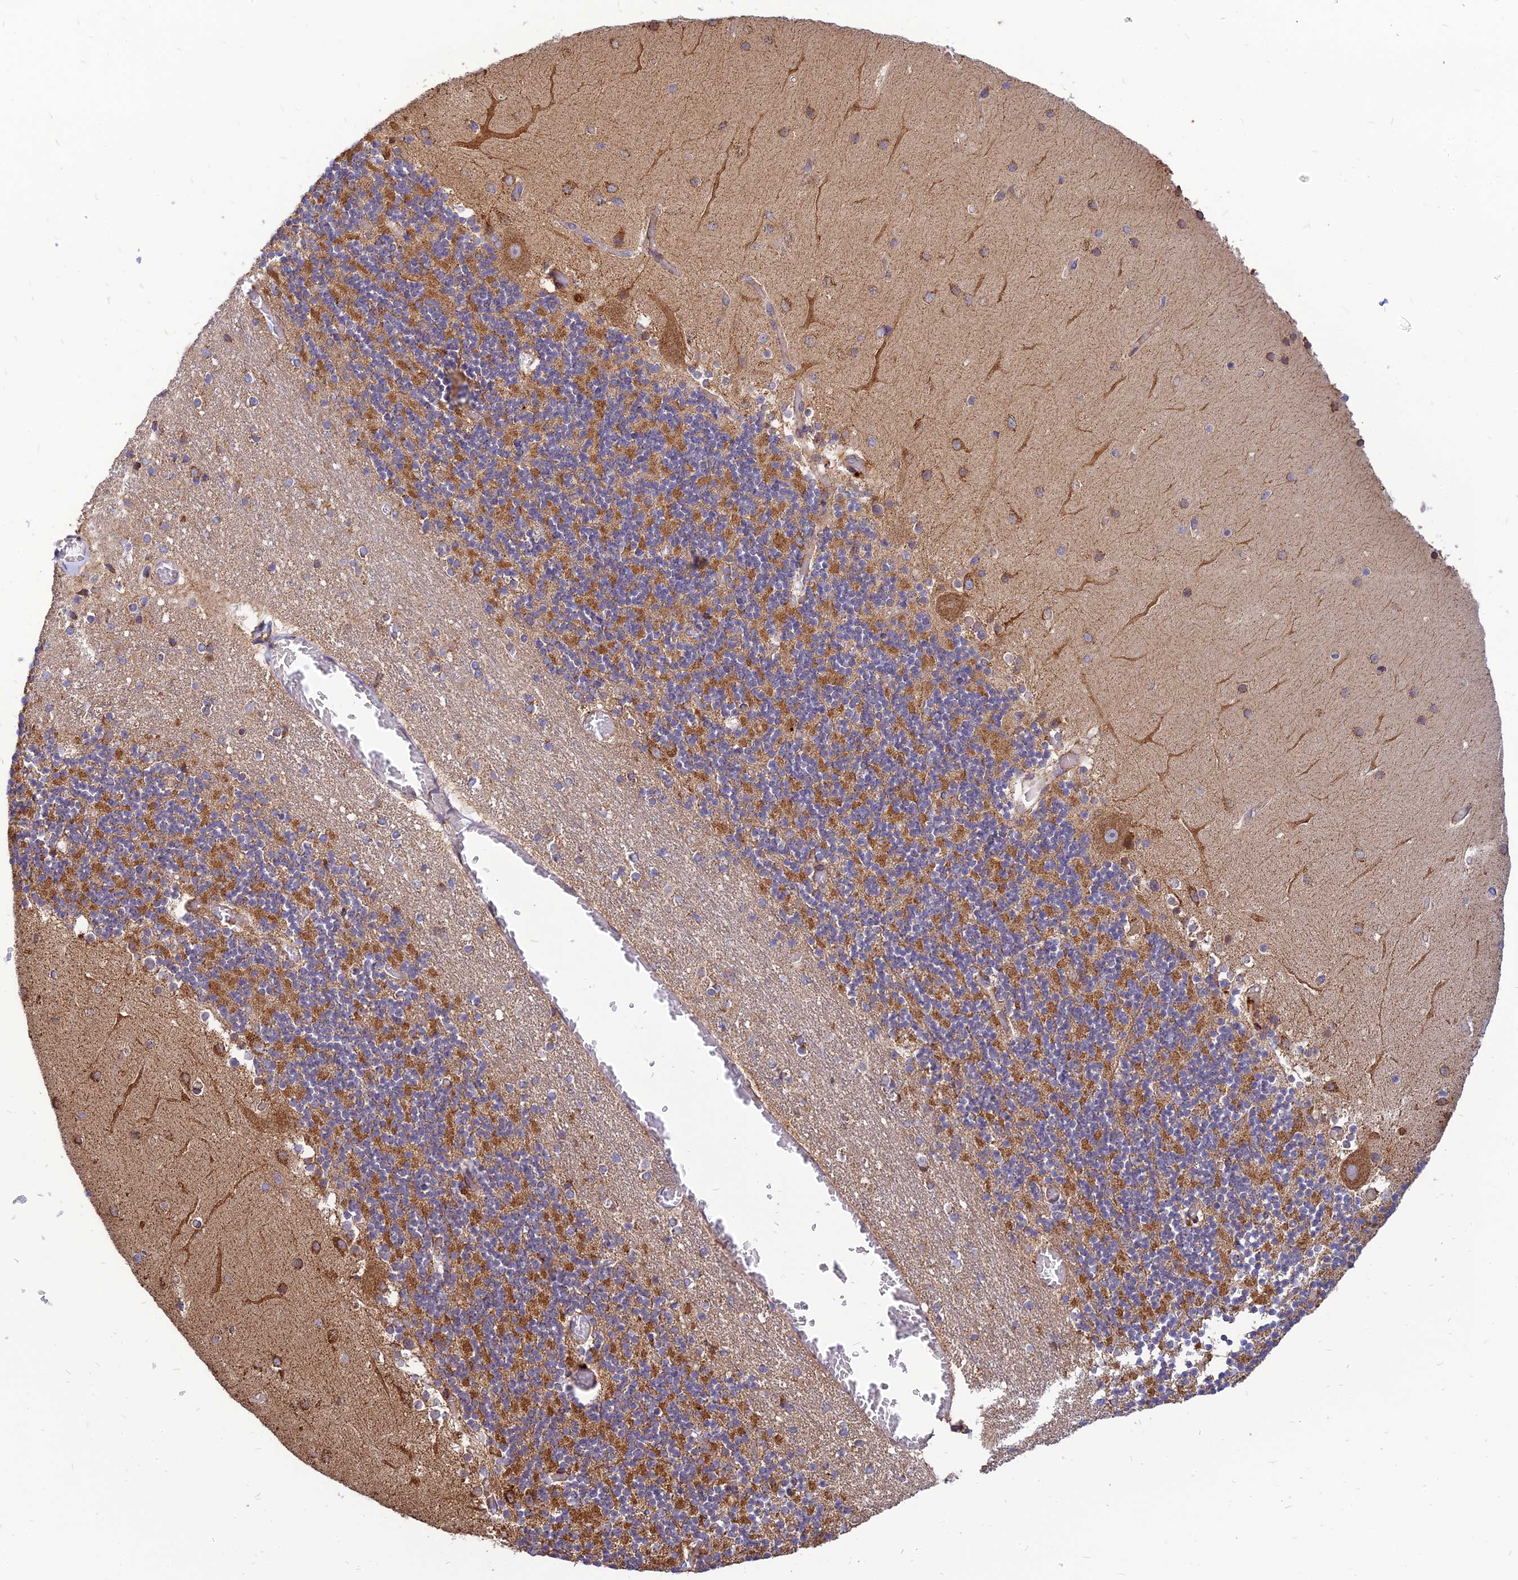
{"staining": {"intensity": "strong", "quantity": "25%-75%", "location": "cytoplasmic/membranous"}, "tissue": "cerebellum", "cell_type": "Cells in granular layer", "image_type": "normal", "snomed": [{"axis": "morphology", "description": "Normal tissue, NOS"}, {"axis": "topography", "description": "Cerebellum"}], "caption": "Strong cytoplasmic/membranous positivity for a protein is appreciated in about 25%-75% of cells in granular layer of benign cerebellum using immunohistochemistry (IHC).", "gene": "THUMPD2", "patient": {"sex": "female", "age": 28}}